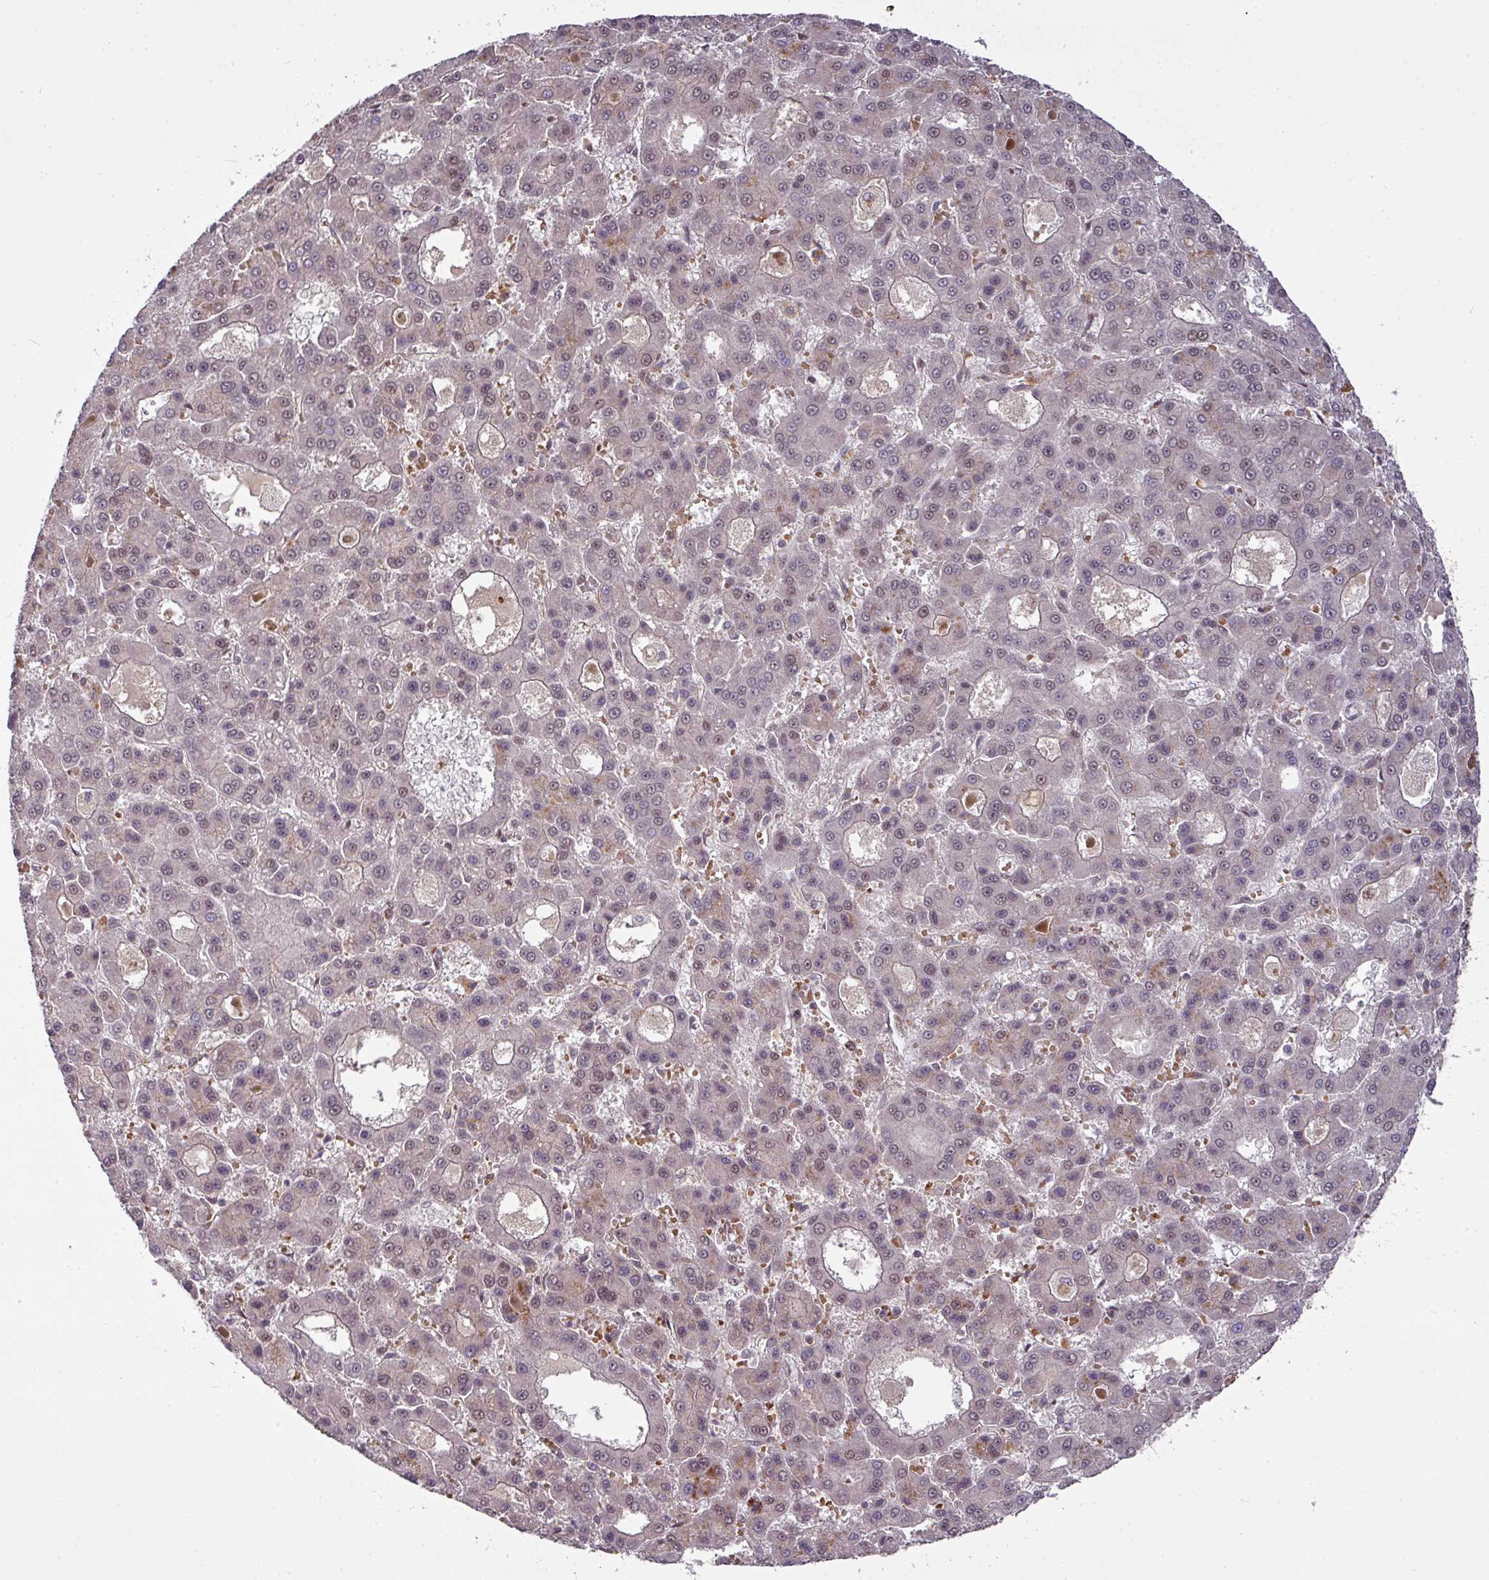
{"staining": {"intensity": "weak", "quantity": "25%-75%", "location": "nuclear"}, "tissue": "liver cancer", "cell_type": "Tumor cells", "image_type": "cancer", "snomed": [{"axis": "morphology", "description": "Carcinoma, Hepatocellular, NOS"}, {"axis": "topography", "description": "Liver"}], "caption": "Immunohistochemistry (IHC) (DAB) staining of human liver cancer demonstrates weak nuclear protein expression in about 25%-75% of tumor cells.", "gene": "CIC", "patient": {"sex": "male", "age": 70}}